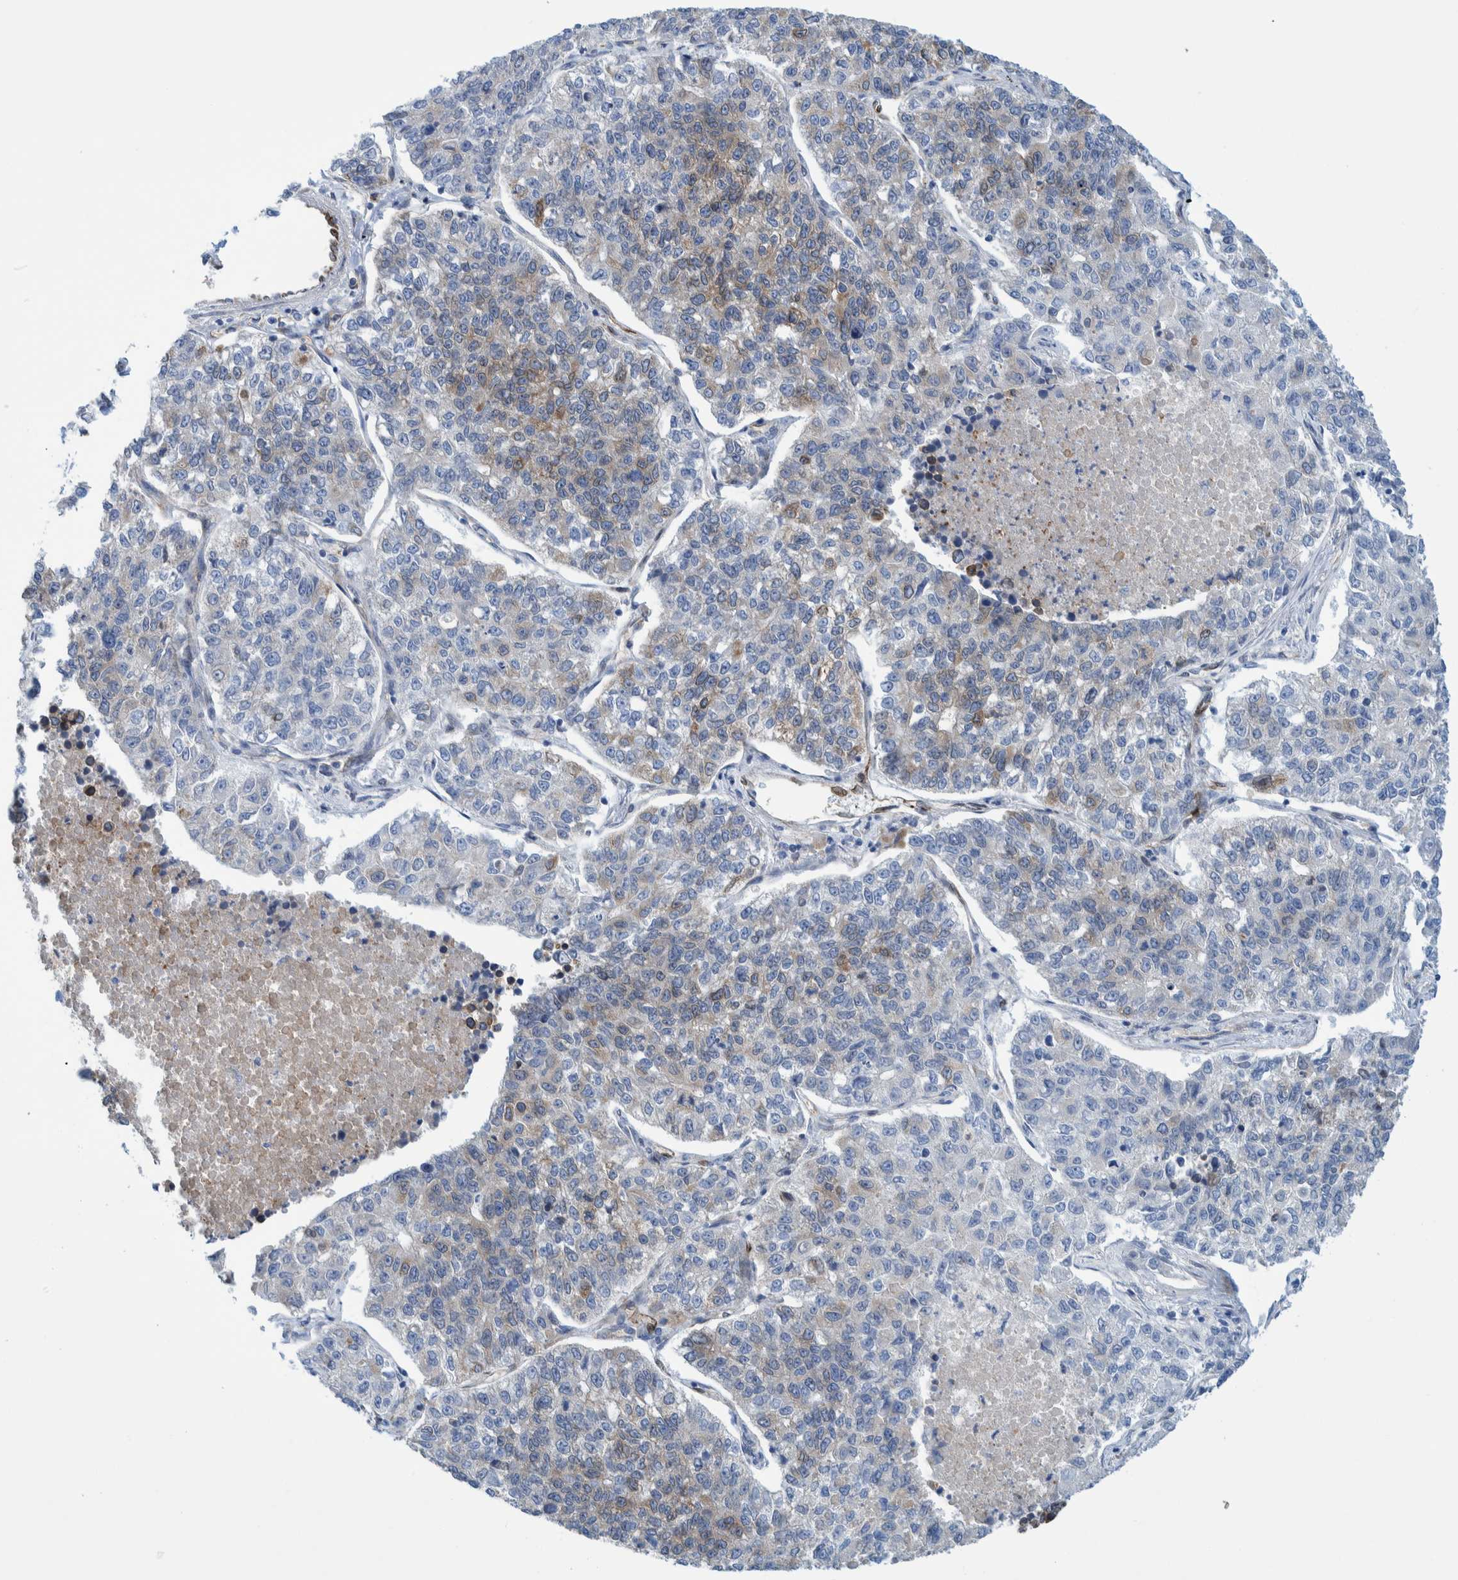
{"staining": {"intensity": "moderate", "quantity": "<25%", "location": "cytoplasmic/membranous"}, "tissue": "lung cancer", "cell_type": "Tumor cells", "image_type": "cancer", "snomed": [{"axis": "morphology", "description": "Adenocarcinoma, NOS"}, {"axis": "topography", "description": "Lung"}], "caption": "Immunohistochemical staining of lung cancer reveals low levels of moderate cytoplasmic/membranous expression in approximately <25% of tumor cells.", "gene": "THEM6", "patient": {"sex": "male", "age": 49}}